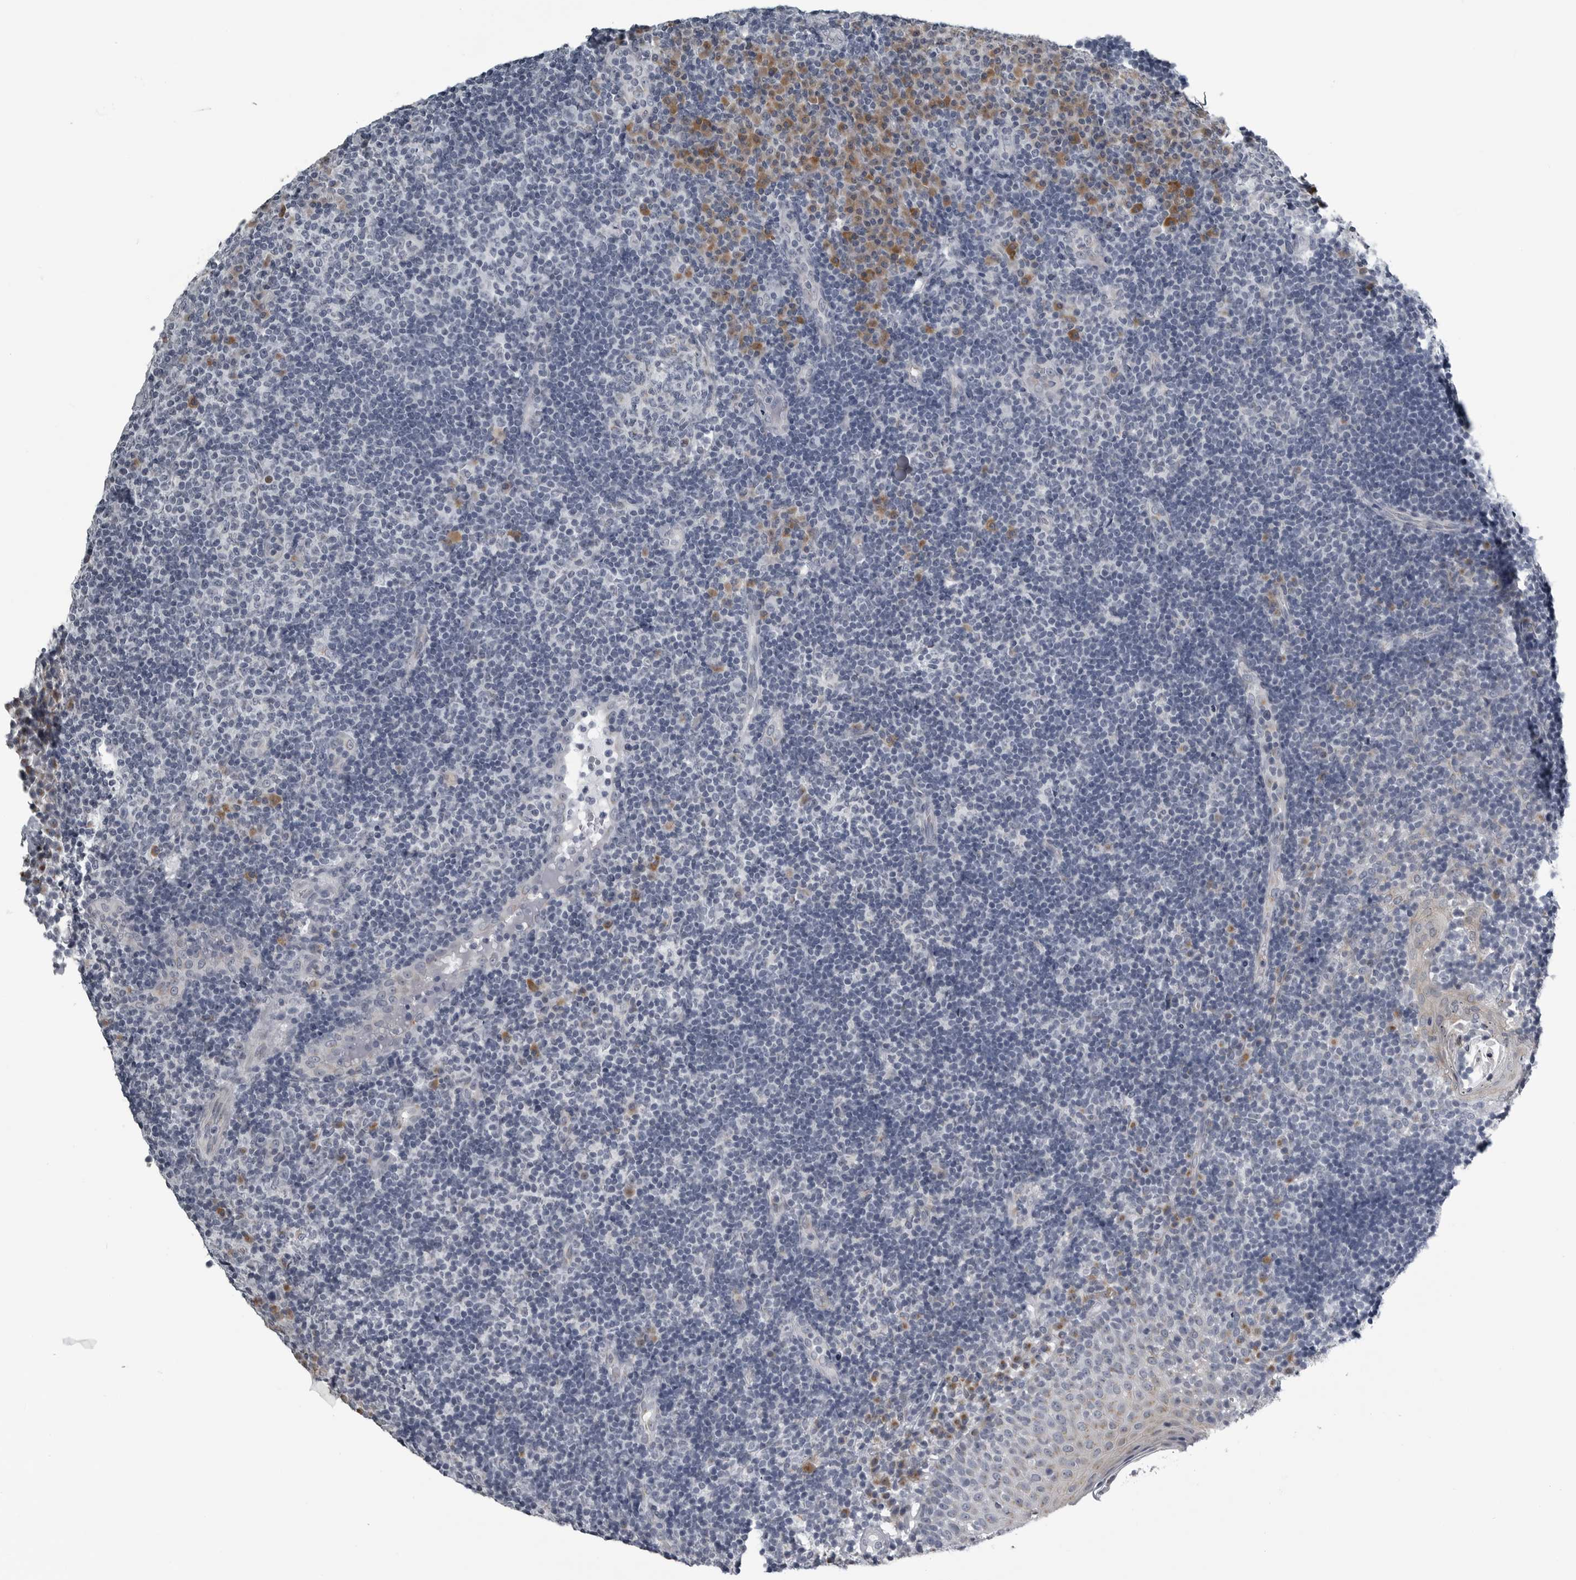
{"staining": {"intensity": "negative", "quantity": "none", "location": "none"}, "tissue": "tonsil", "cell_type": "Germinal center cells", "image_type": "normal", "snomed": [{"axis": "morphology", "description": "Normal tissue, NOS"}, {"axis": "topography", "description": "Tonsil"}], "caption": "A high-resolution histopathology image shows IHC staining of benign tonsil, which shows no significant expression in germinal center cells.", "gene": "MYOC", "patient": {"sex": "female", "age": 40}}